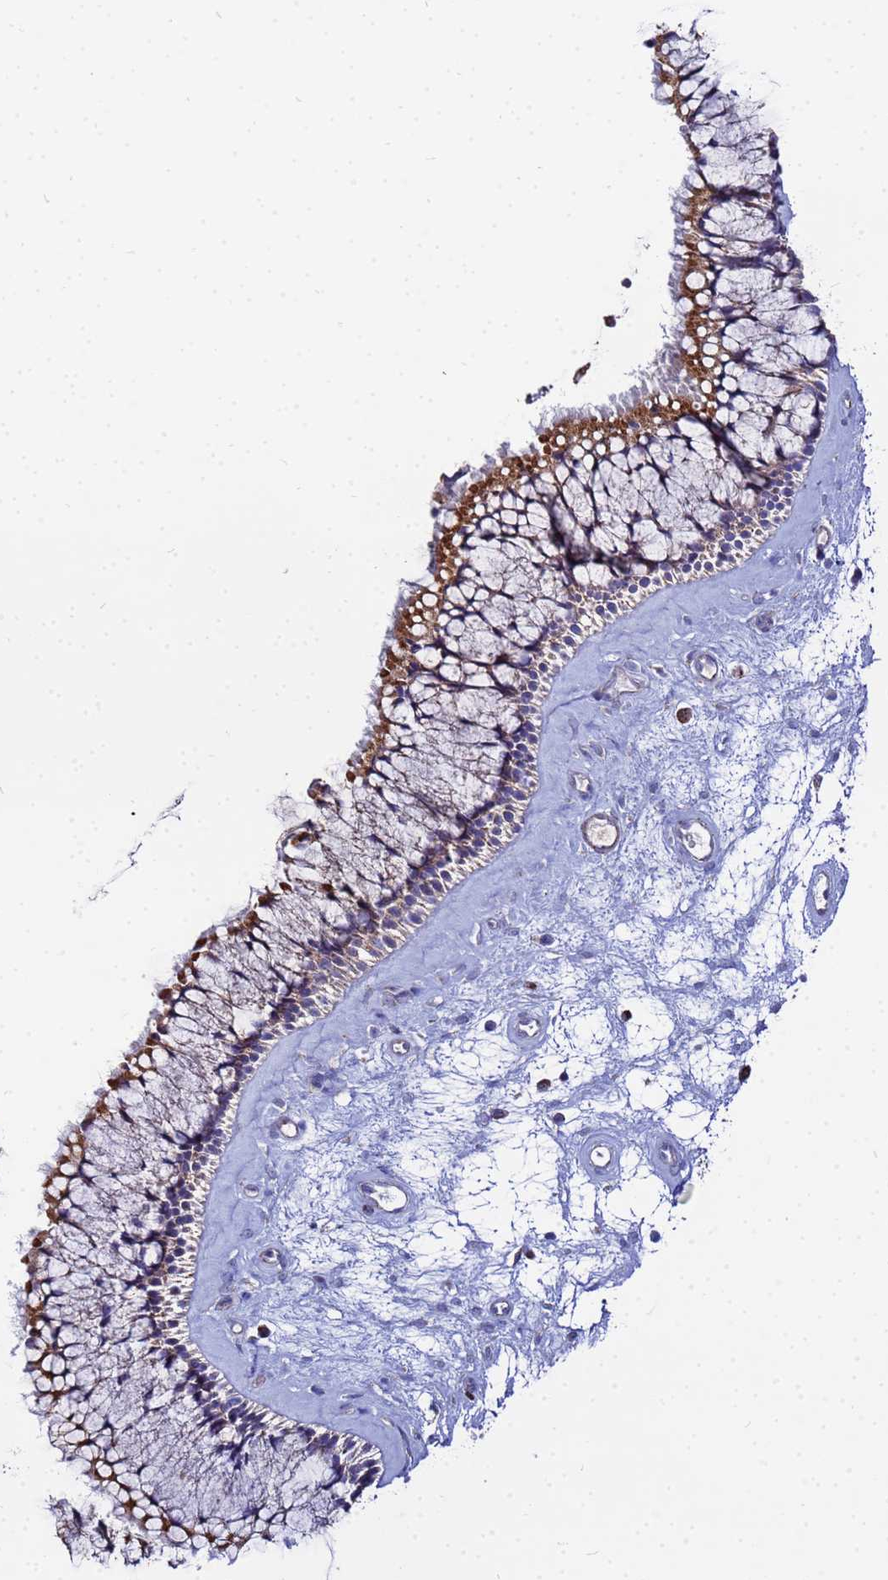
{"staining": {"intensity": "strong", "quantity": ">75%", "location": "cytoplasmic/membranous"}, "tissue": "nasopharynx", "cell_type": "Respiratory epithelial cells", "image_type": "normal", "snomed": [{"axis": "morphology", "description": "Normal tissue, NOS"}, {"axis": "topography", "description": "Nasopharynx"}], "caption": "DAB (3,3'-diaminobenzidine) immunohistochemical staining of normal human nasopharynx demonstrates strong cytoplasmic/membranous protein staining in approximately >75% of respiratory epithelial cells.", "gene": "FAHD2A", "patient": {"sex": "male", "age": 64}}